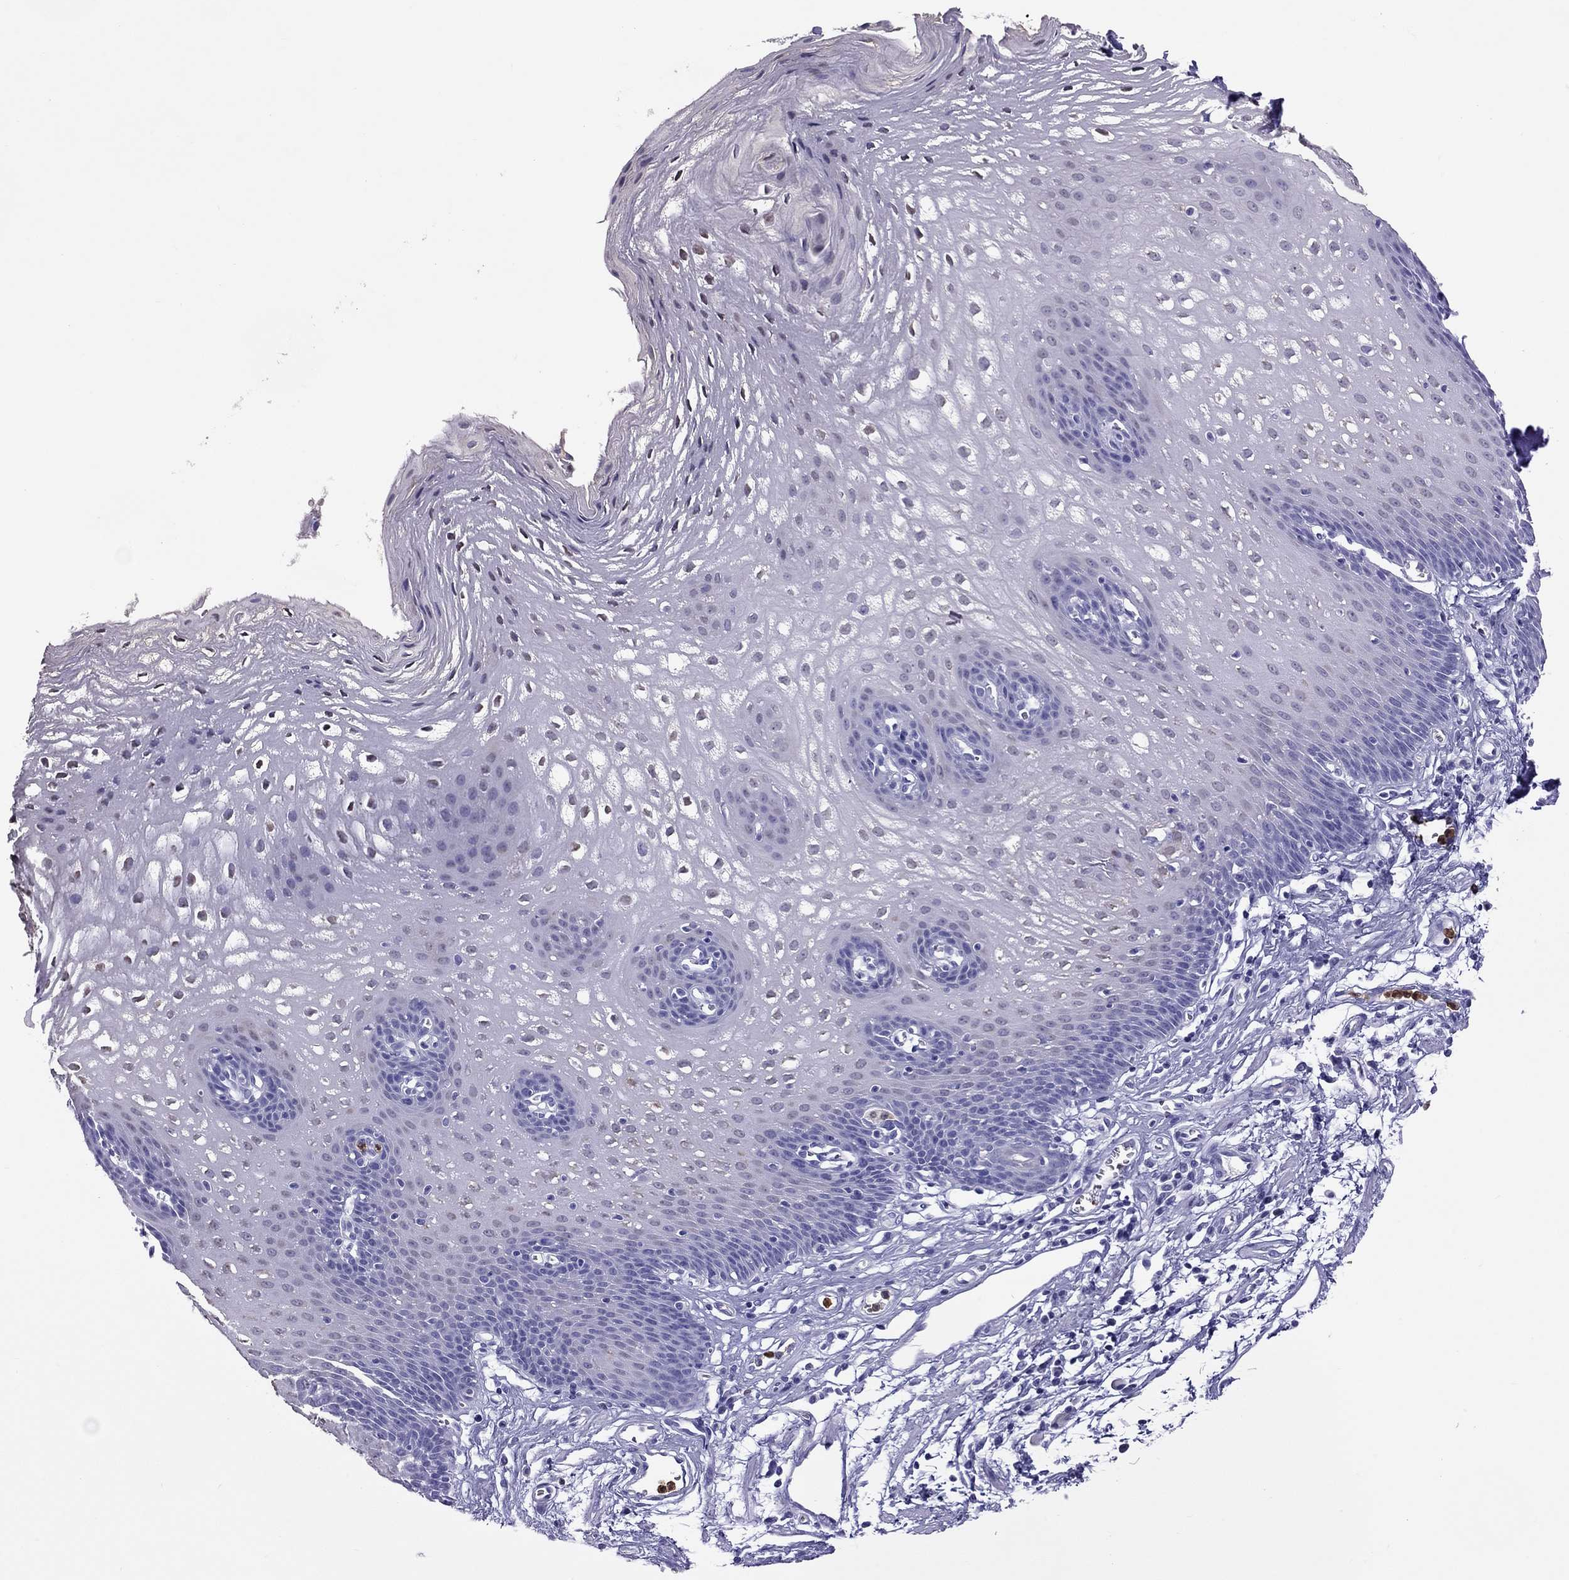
{"staining": {"intensity": "negative", "quantity": "none", "location": "none"}, "tissue": "esophagus", "cell_type": "Squamous epithelial cells", "image_type": "normal", "snomed": [{"axis": "morphology", "description": "Normal tissue, NOS"}, {"axis": "topography", "description": "Esophagus"}], "caption": "This is an IHC micrograph of unremarkable human esophagus. There is no expression in squamous epithelial cells.", "gene": "SLAMF1", "patient": {"sex": "male", "age": 72}}